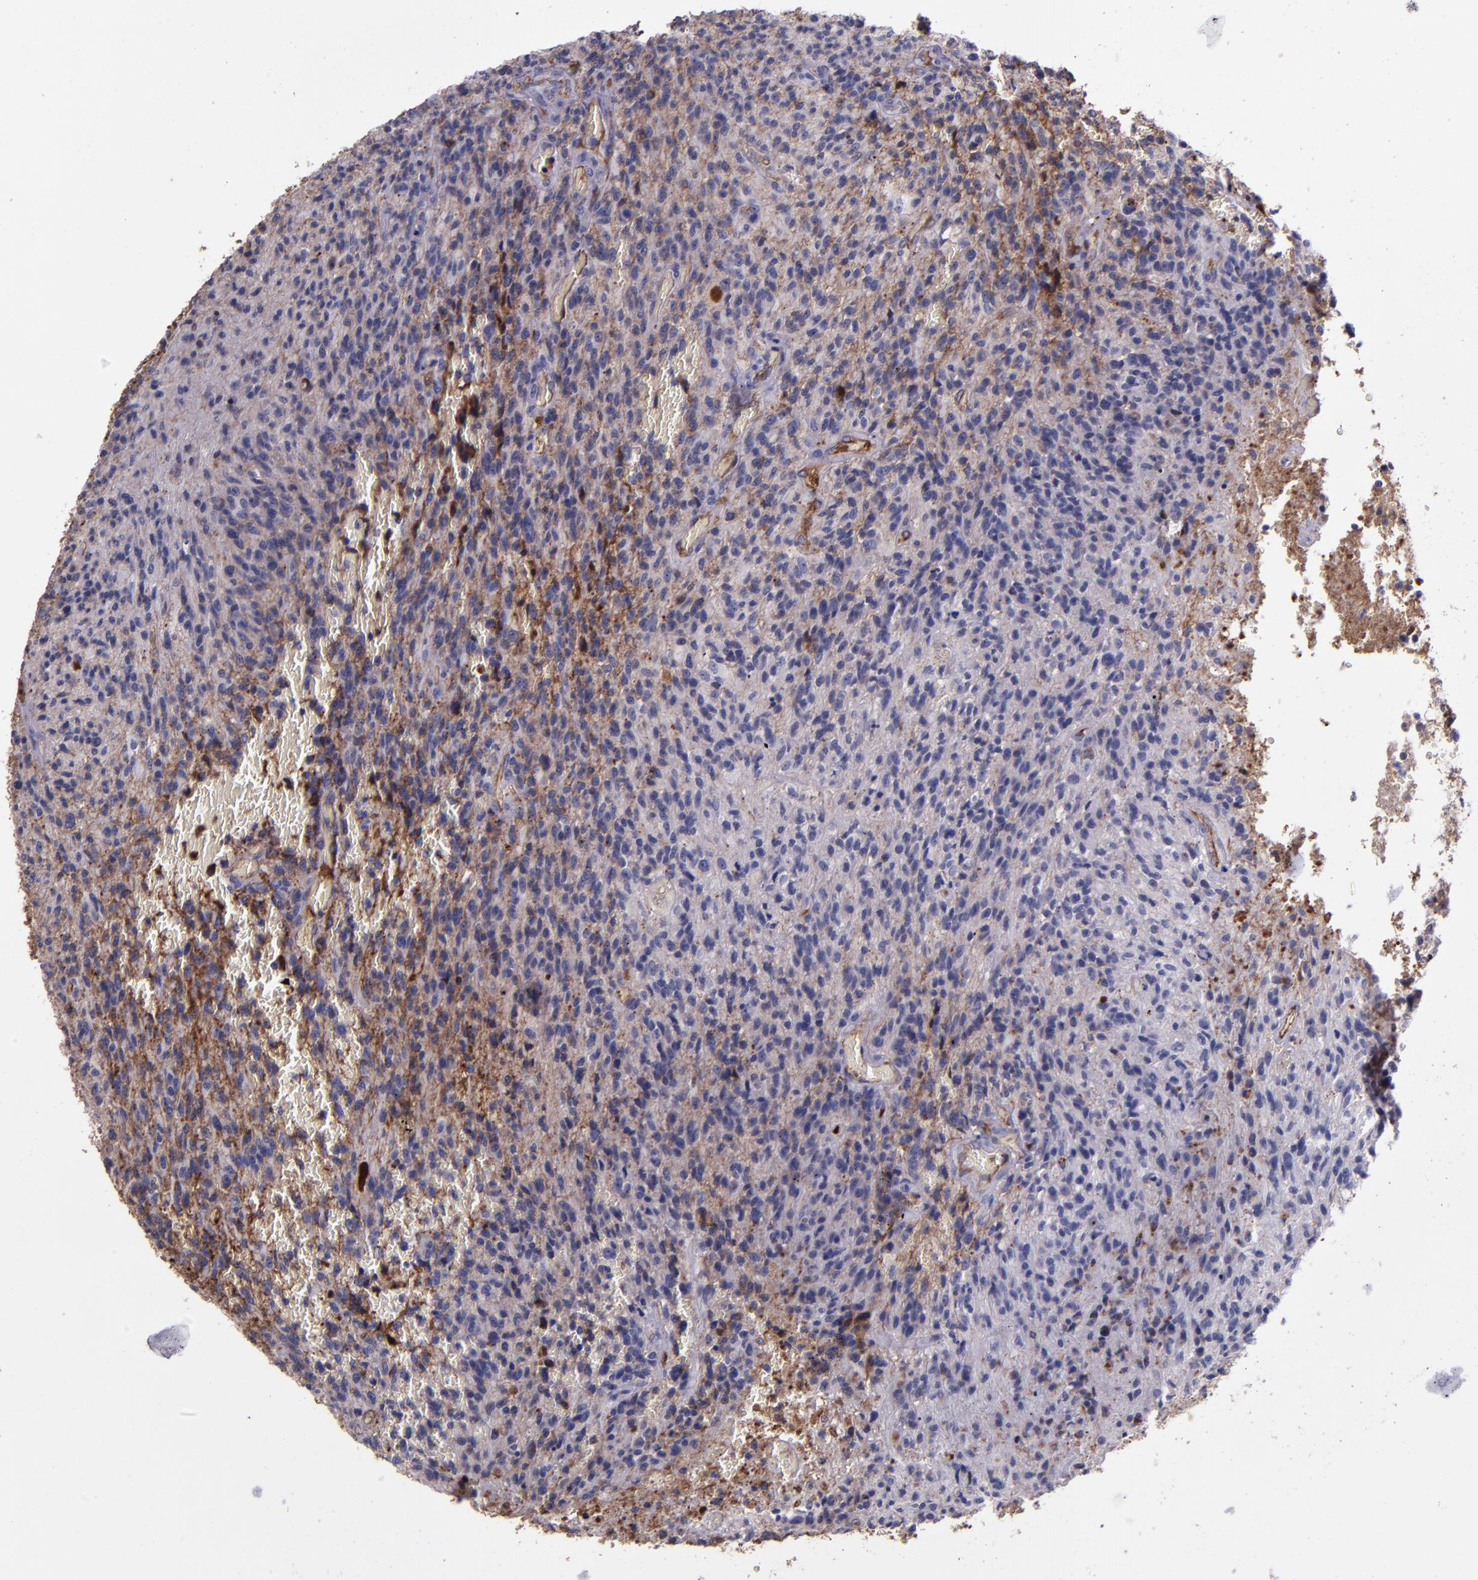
{"staining": {"intensity": "negative", "quantity": "none", "location": "none"}, "tissue": "glioma", "cell_type": "Tumor cells", "image_type": "cancer", "snomed": [{"axis": "morphology", "description": "Normal tissue, NOS"}, {"axis": "morphology", "description": "Glioma, malignant, High grade"}, {"axis": "topography", "description": "Cerebral cortex"}], "caption": "This is an IHC histopathology image of human malignant high-grade glioma. There is no positivity in tumor cells.", "gene": "A2M", "patient": {"sex": "male", "age": 56}}